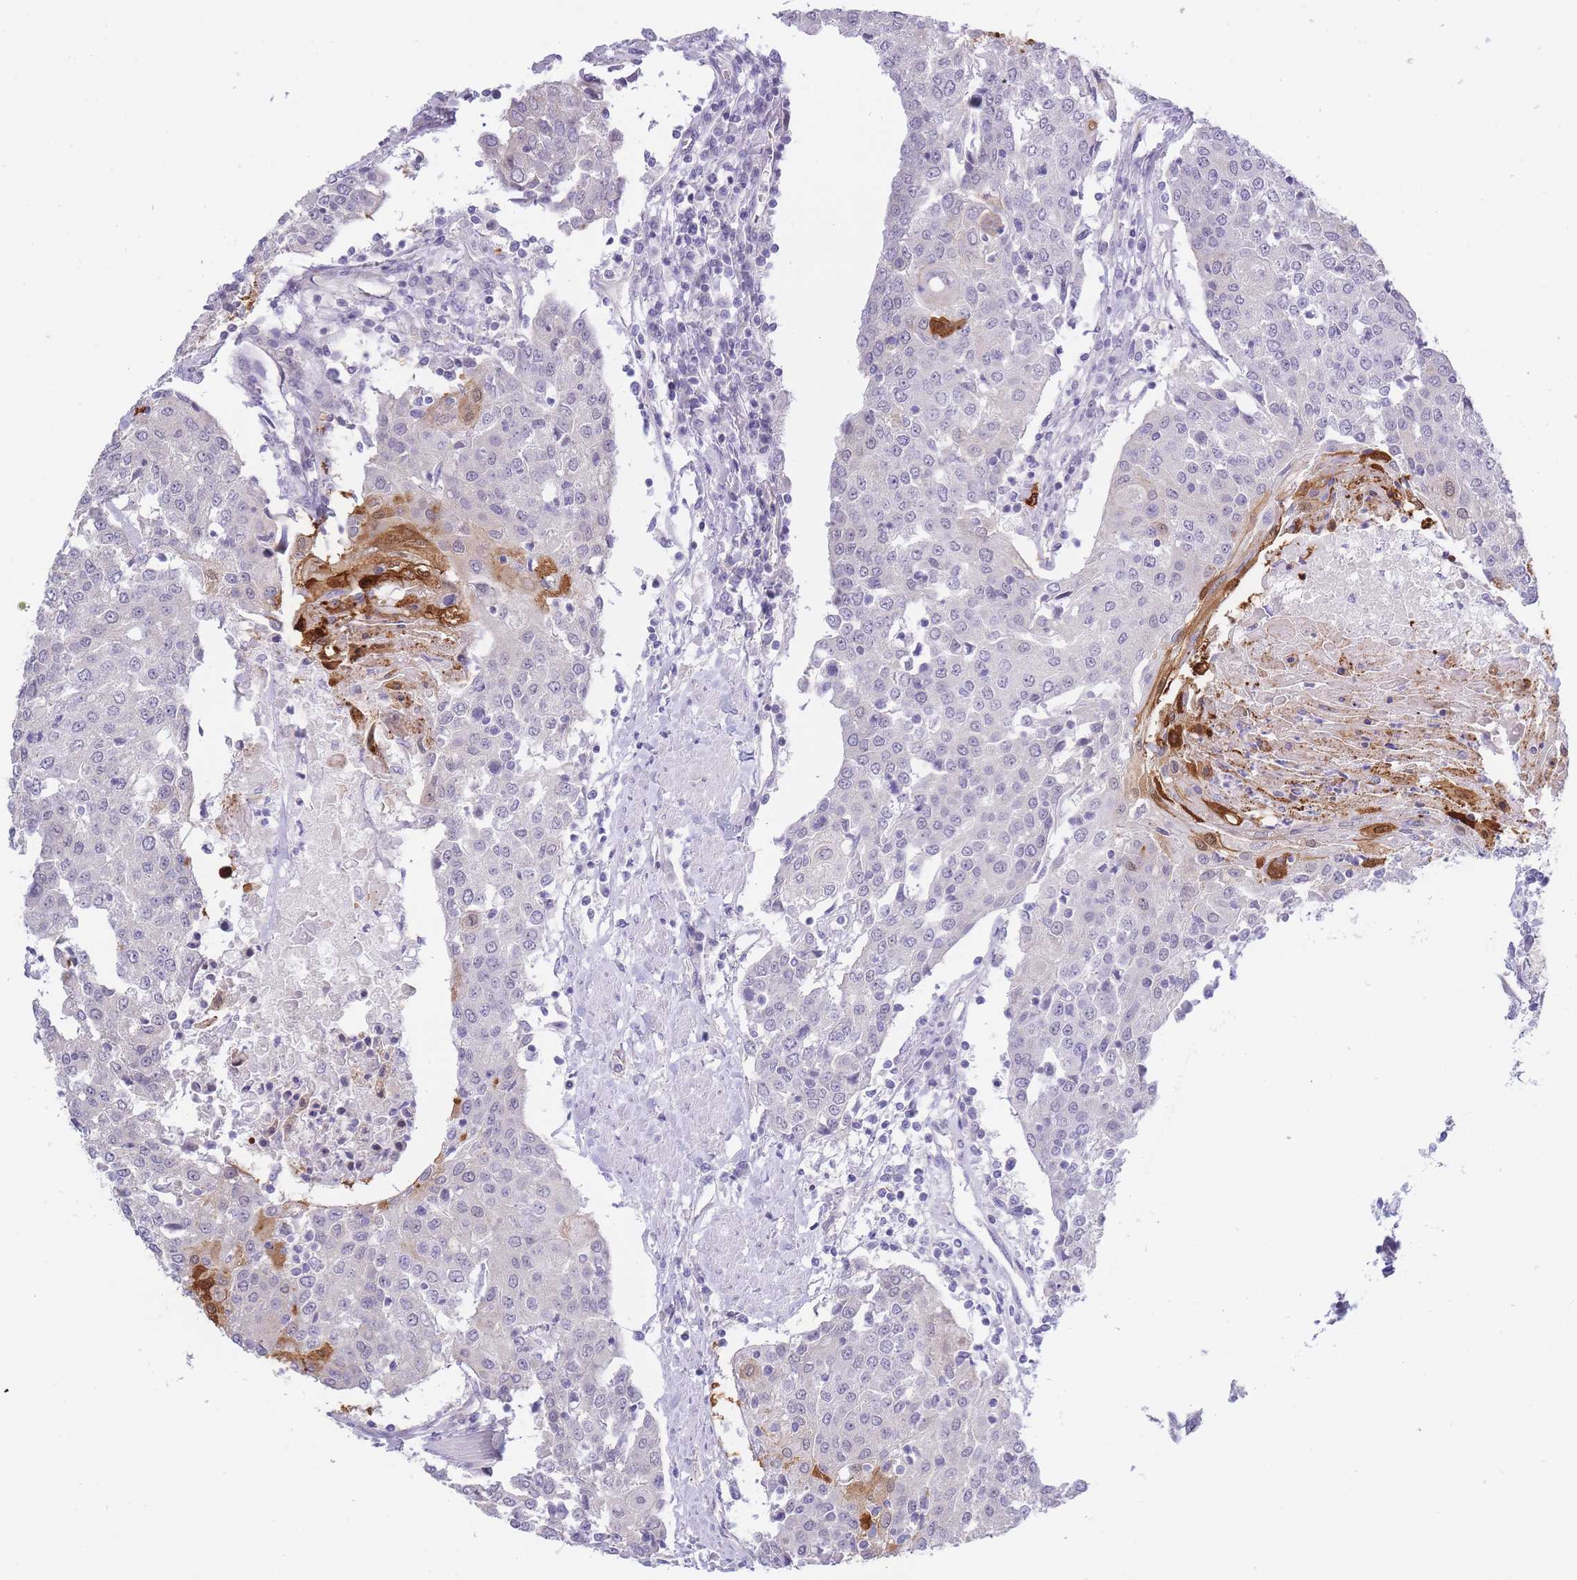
{"staining": {"intensity": "strong", "quantity": "<25%", "location": "cytoplasmic/membranous,nuclear"}, "tissue": "urothelial cancer", "cell_type": "Tumor cells", "image_type": "cancer", "snomed": [{"axis": "morphology", "description": "Urothelial carcinoma, High grade"}, {"axis": "topography", "description": "Urinary bladder"}], "caption": "DAB immunohistochemical staining of high-grade urothelial carcinoma reveals strong cytoplasmic/membranous and nuclear protein positivity in approximately <25% of tumor cells. (DAB IHC with brightfield microscopy, high magnification).", "gene": "C19orf25", "patient": {"sex": "female", "age": 85}}